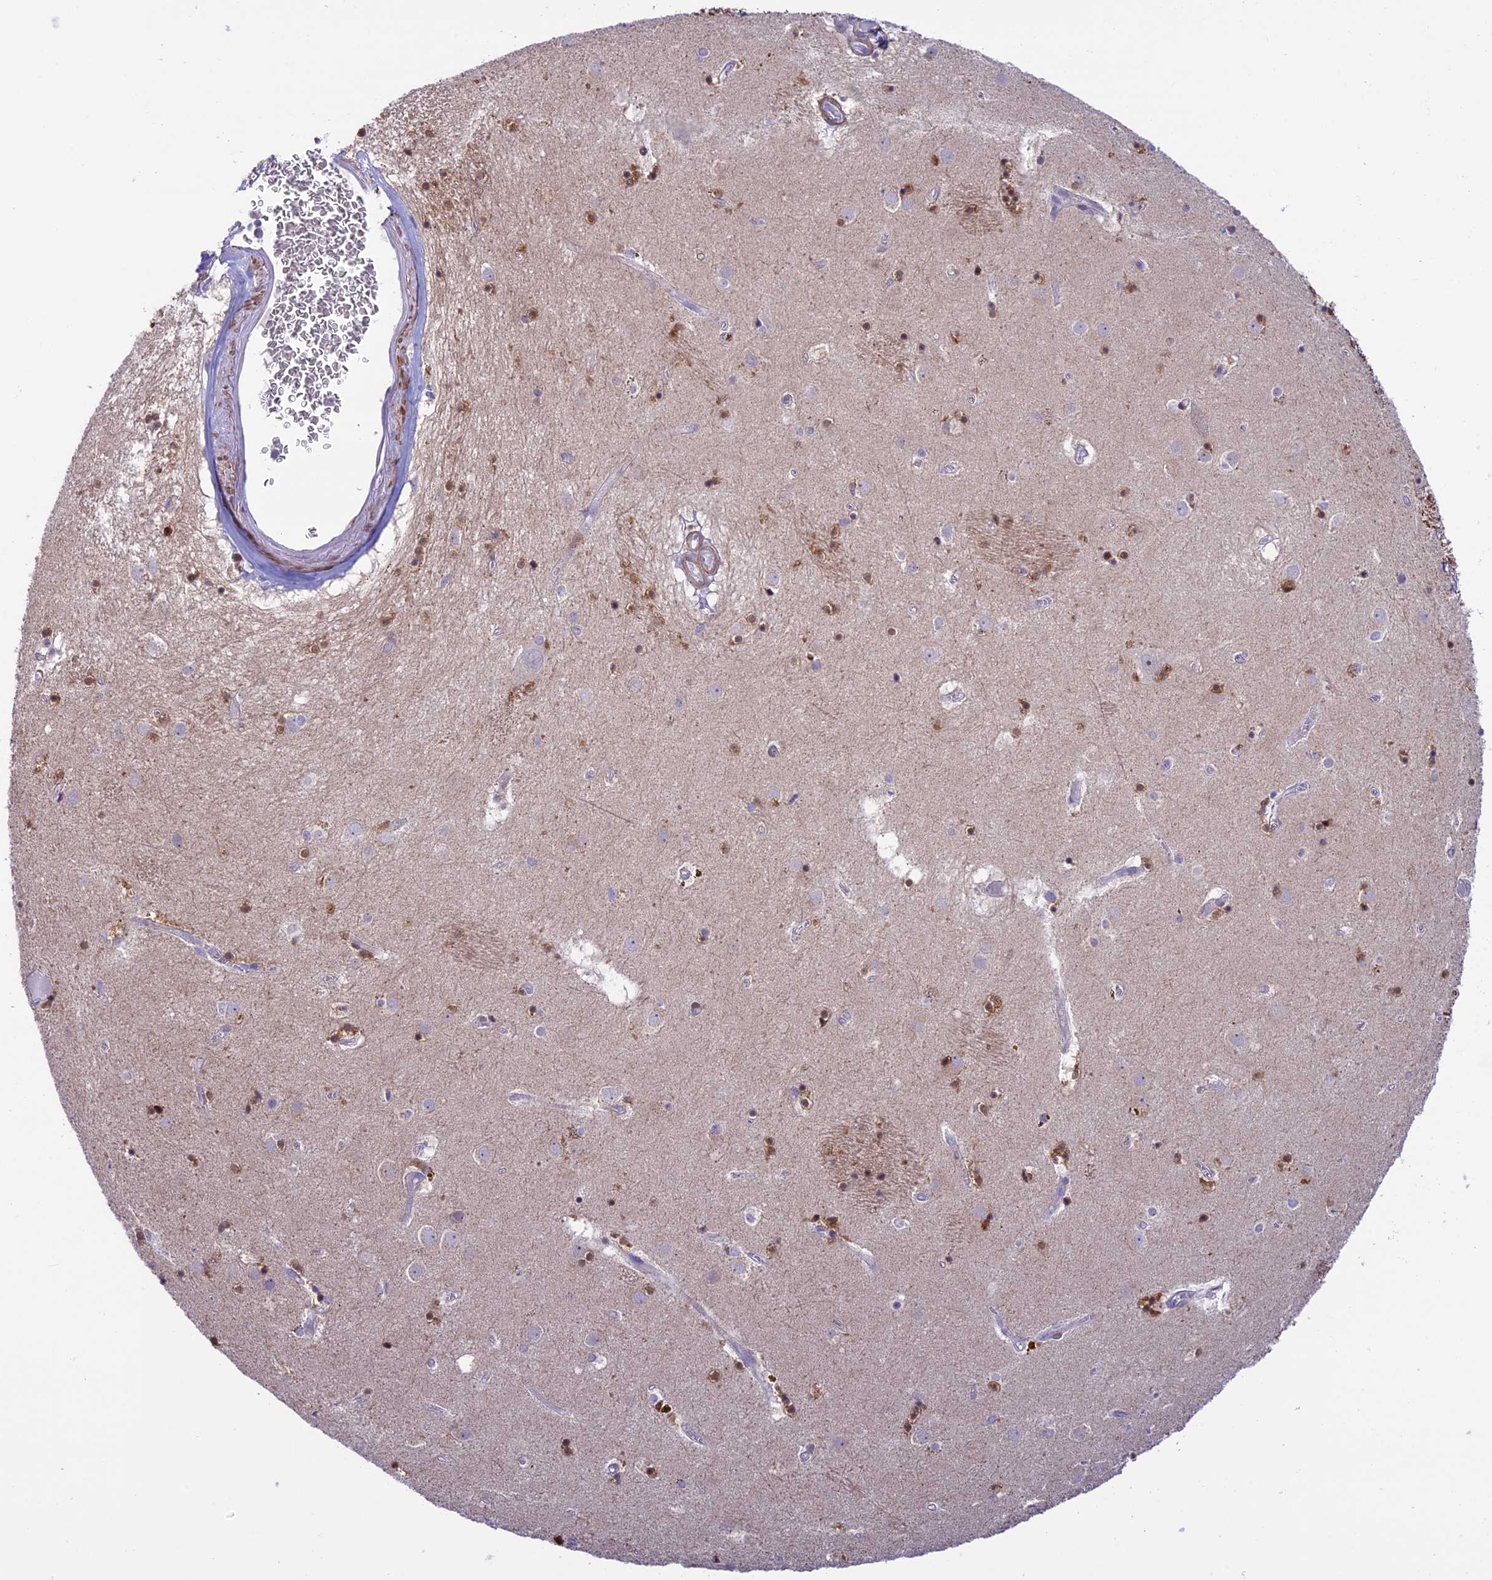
{"staining": {"intensity": "moderate", "quantity": "25%-75%", "location": "nuclear"}, "tissue": "caudate", "cell_type": "Glial cells", "image_type": "normal", "snomed": [{"axis": "morphology", "description": "Normal tissue, NOS"}, {"axis": "topography", "description": "Lateral ventricle wall"}], "caption": "Moderate nuclear expression is seen in about 25%-75% of glial cells in normal caudate.", "gene": "IGSF6", "patient": {"sex": "male", "age": 70}}